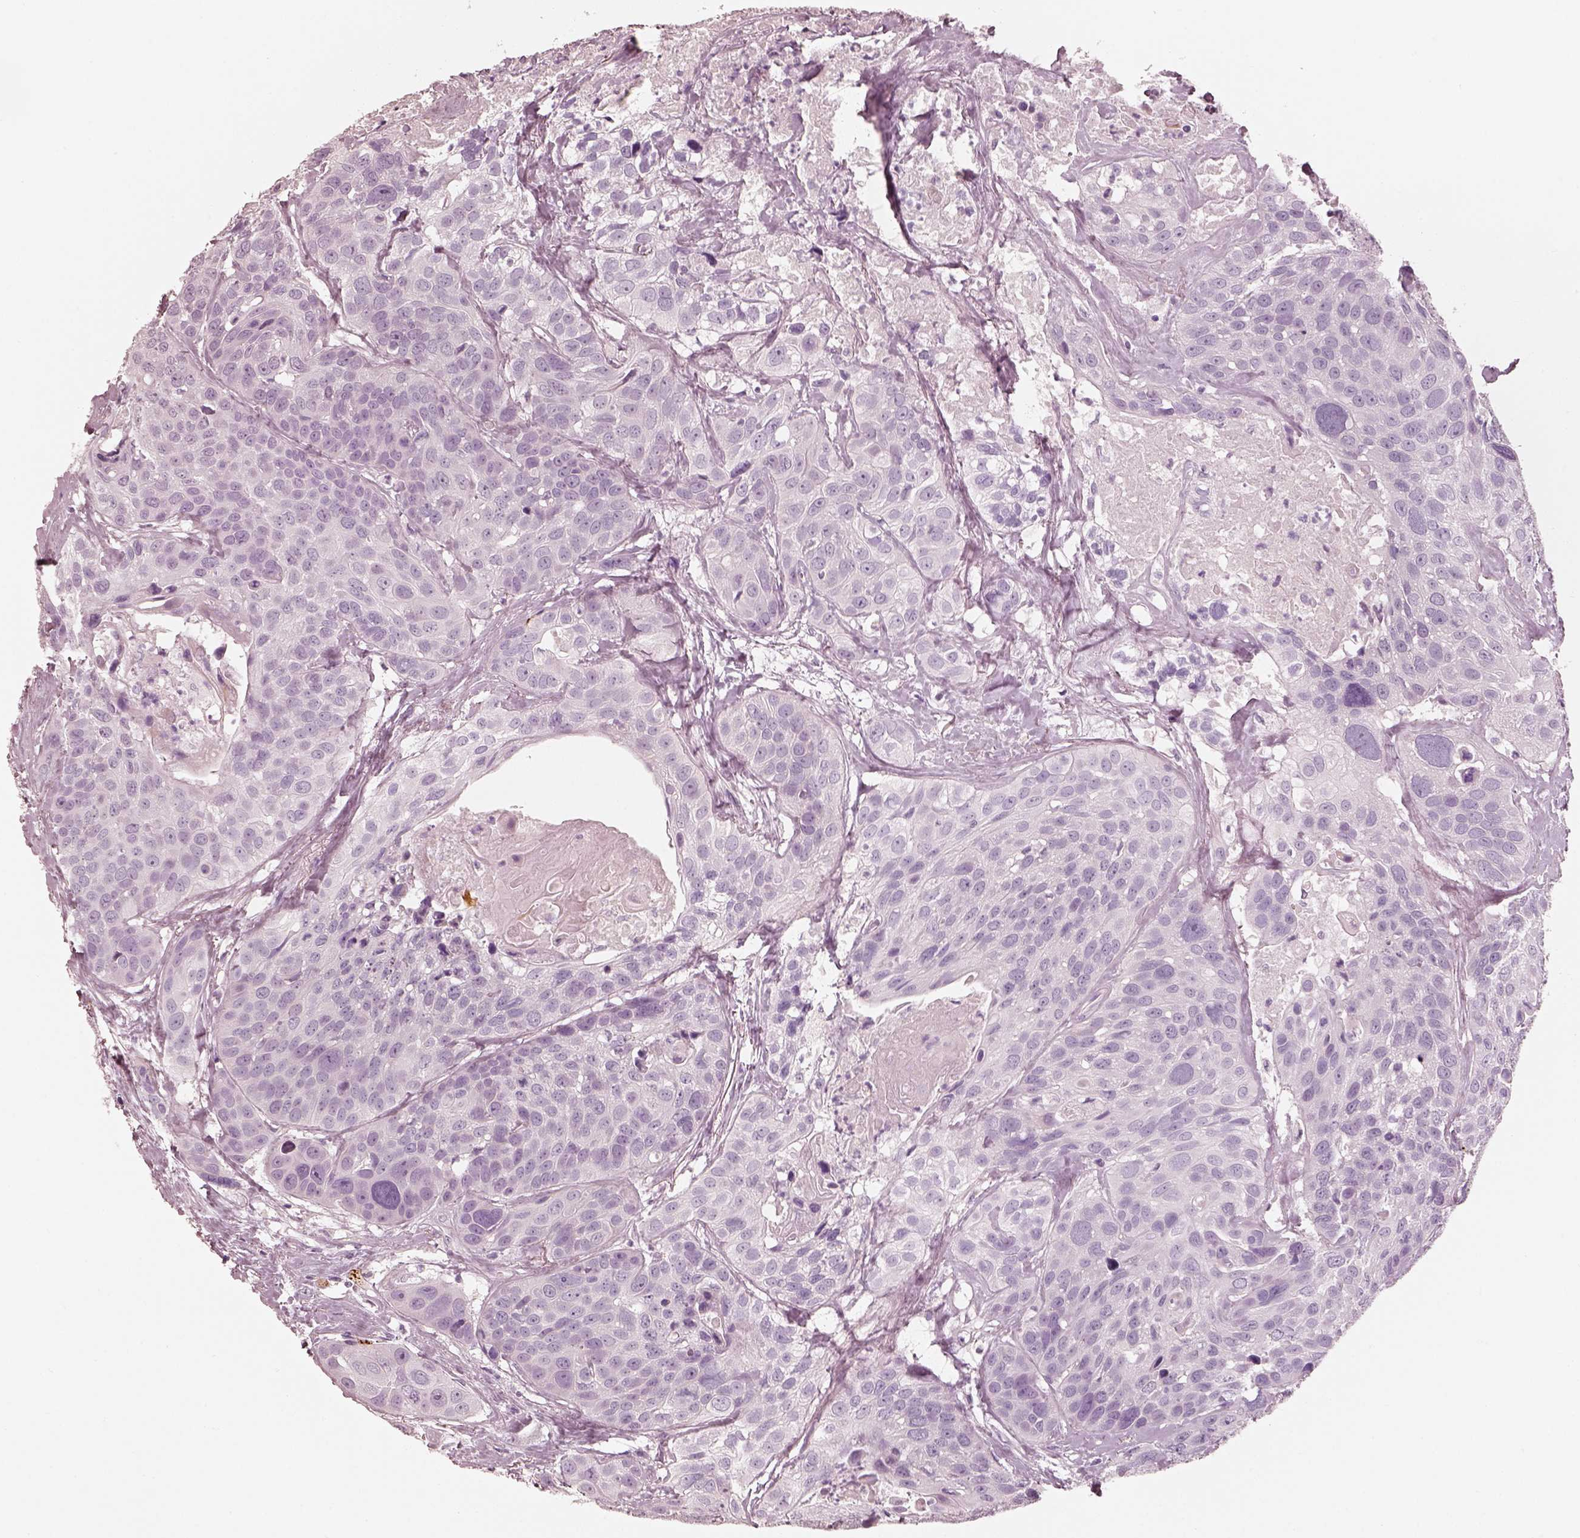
{"staining": {"intensity": "negative", "quantity": "none", "location": "none"}, "tissue": "head and neck cancer", "cell_type": "Tumor cells", "image_type": "cancer", "snomed": [{"axis": "morphology", "description": "Squamous cell carcinoma, NOS"}, {"axis": "topography", "description": "Oral tissue"}, {"axis": "topography", "description": "Head-Neck"}], "caption": "Immunohistochemistry image of head and neck cancer stained for a protein (brown), which demonstrates no expression in tumor cells.", "gene": "R3HDML", "patient": {"sex": "male", "age": 56}}